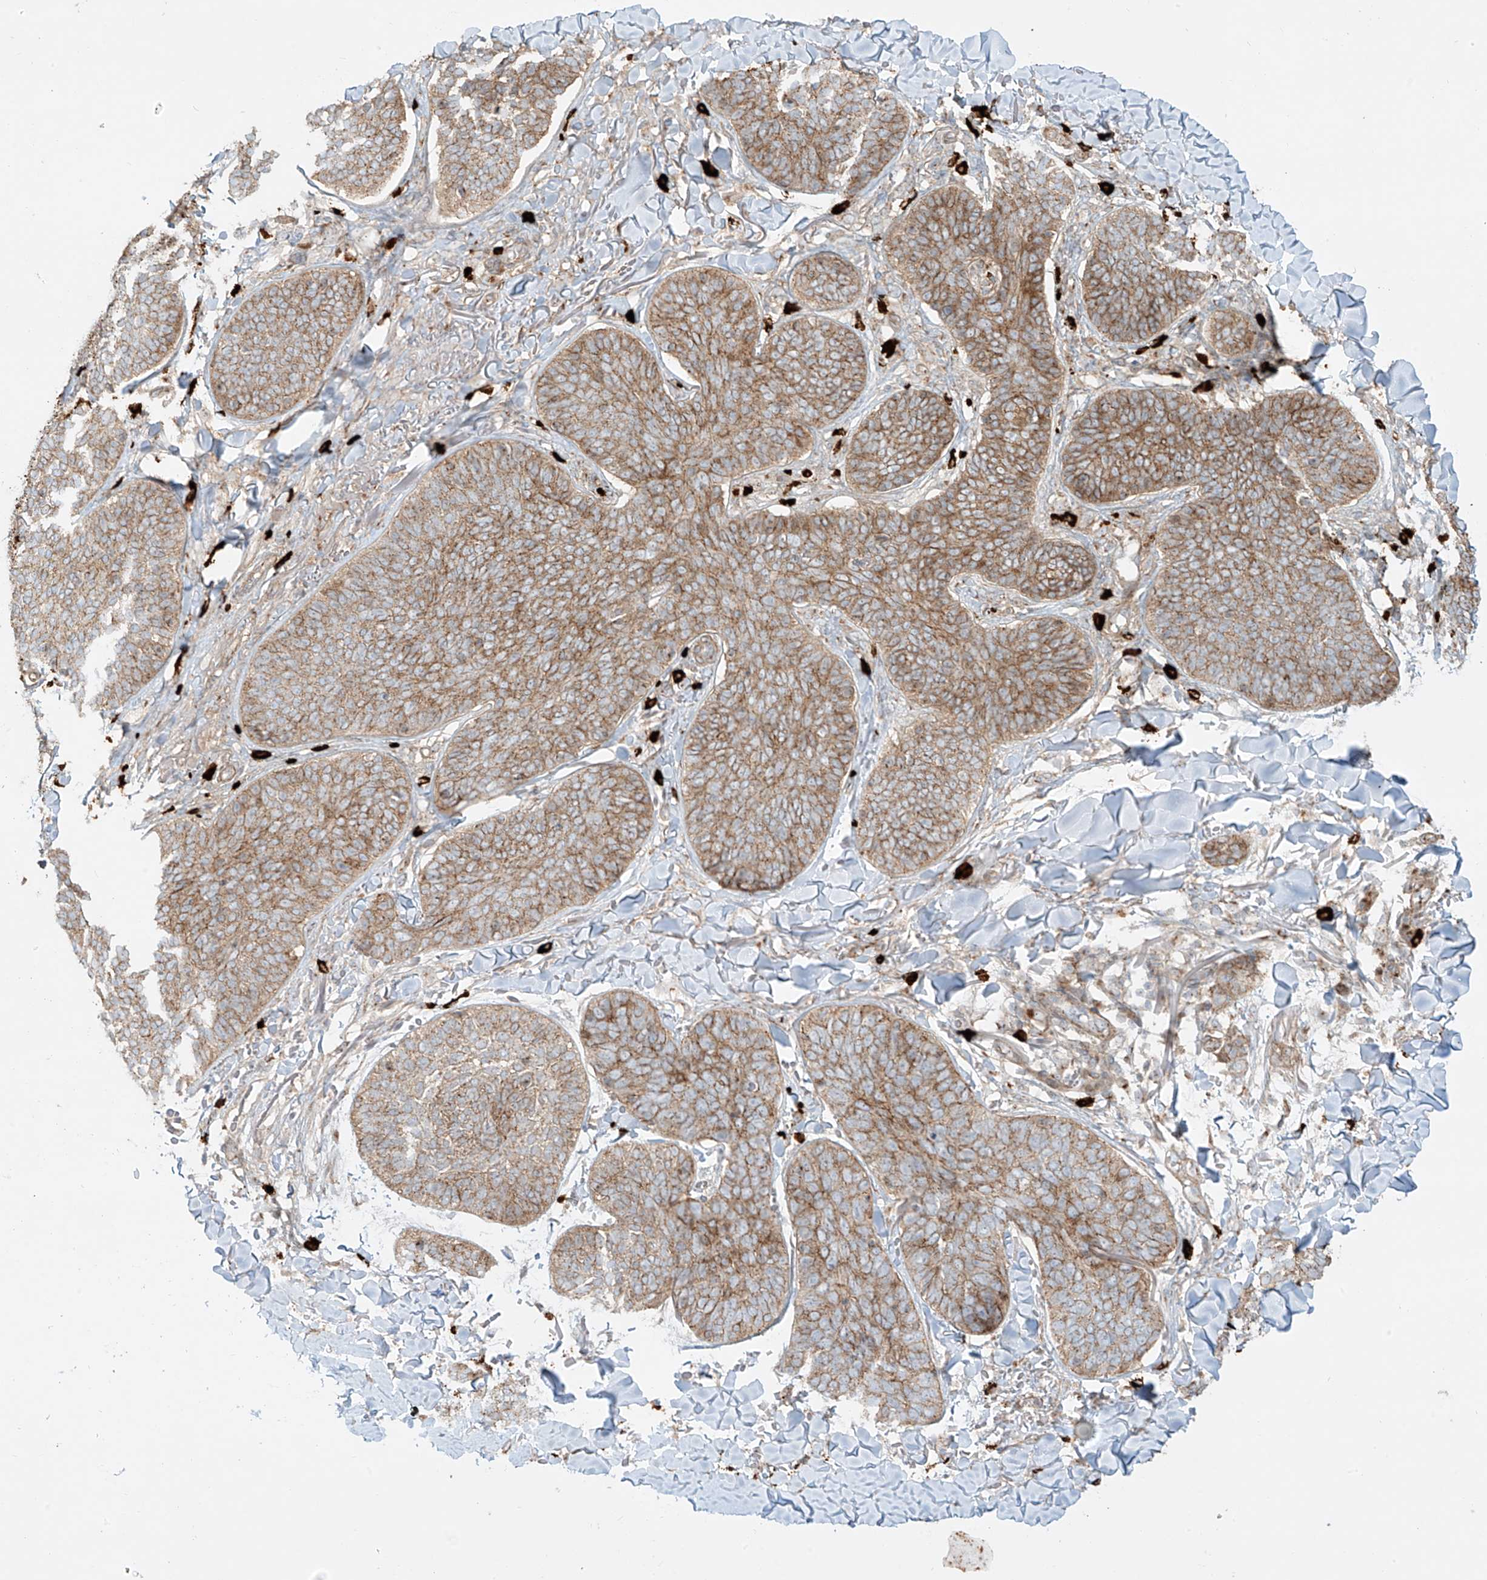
{"staining": {"intensity": "moderate", "quantity": ">75%", "location": "cytoplasmic/membranous"}, "tissue": "skin cancer", "cell_type": "Tumor cells", "image_type": "cancer", "snomed": [{"axis": "morphology", "description": "Basal cell carcinoma"}, {"axis": "topography", "description": "Skin"}], "caption": "The photomicrograph exhibits staining of basal cell carcinoma (skin), revealing moderate cytoplasmic/membranous protein expression (brown color) within tumor cells.", "gene": "ZNF287", "patient": {"sex": "male", "age": 85}}